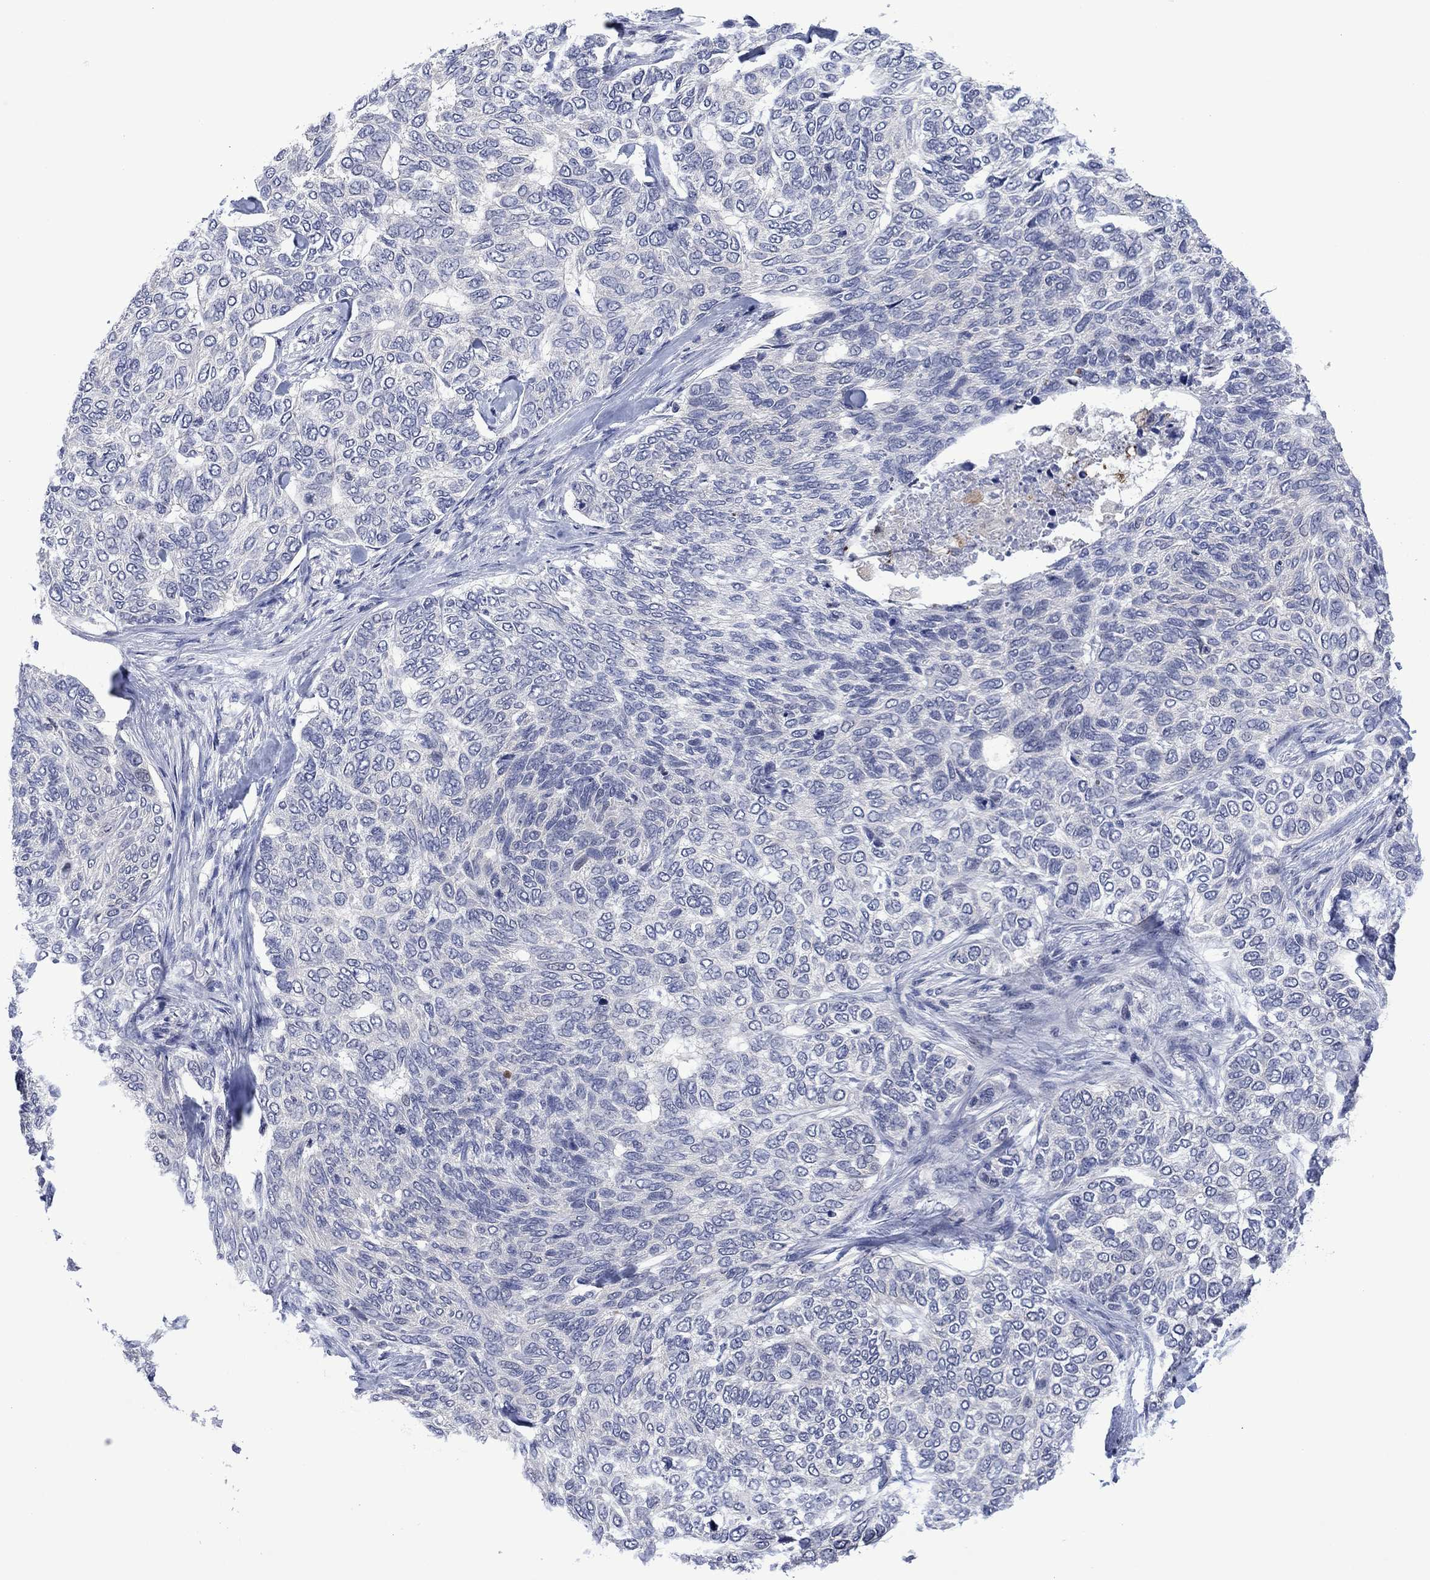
{"staining": {"intensity": "negative", "quantity": "none", "location": "none"}, "tissue": "skin cancer", "cell_type": "Tumor cells", "image_type": "cancer", "snomed": [{"axis": "morphology", "description": "Basal cell carcinoma"}, {"axis": "topography", "description": "Skin"}], "caption": "IHC histopathology image of human basal cell carcinoma (skin) stained for a protein (brown), which demonstrates no staining in tumor cells.", "gene": "AGL", "patient": {"sex": "female", "age": 65}}